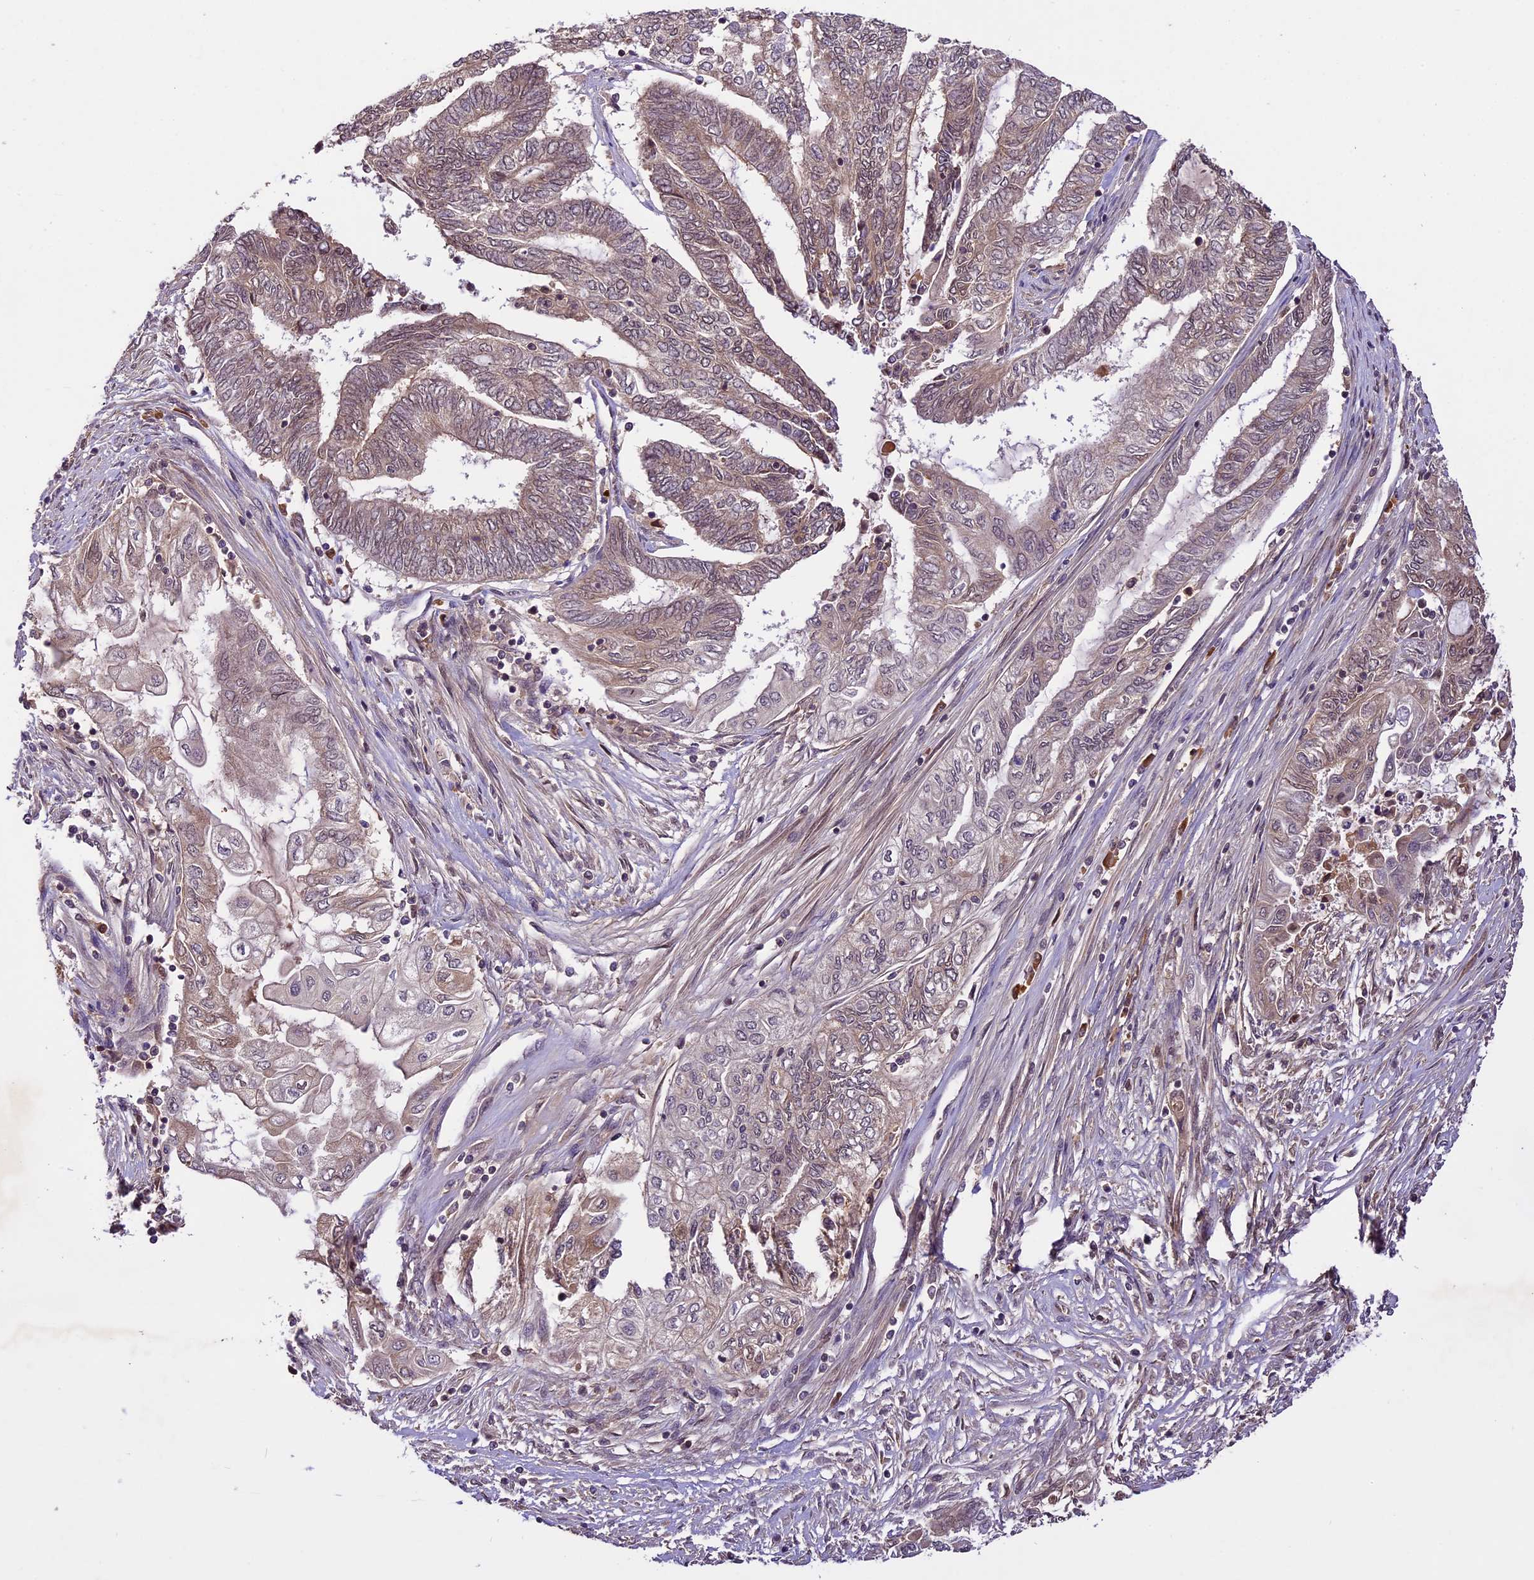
{"staining": {"intensity": "weak", "quantity": "<25%", "location": "cytoplasmic/membranous,nuclear"}, "tissue": "endometrial cancer", "cell_type": "Tumor cells", "image_type": "cancer", "snomed": [{"axis": "morphology", "description": "Adenocarcinoma, NOS"}, {"axis": "topography", "description": "Uterus"}, {"axis": "topography", "description": "Endometrium"}], "caption": "Human endometrial adenocarcinoma stained for a protein using IHC displays no positivity in tumor cells.", "gene": "ATP10A", "patient": {"sex": "female", "age": 70}}